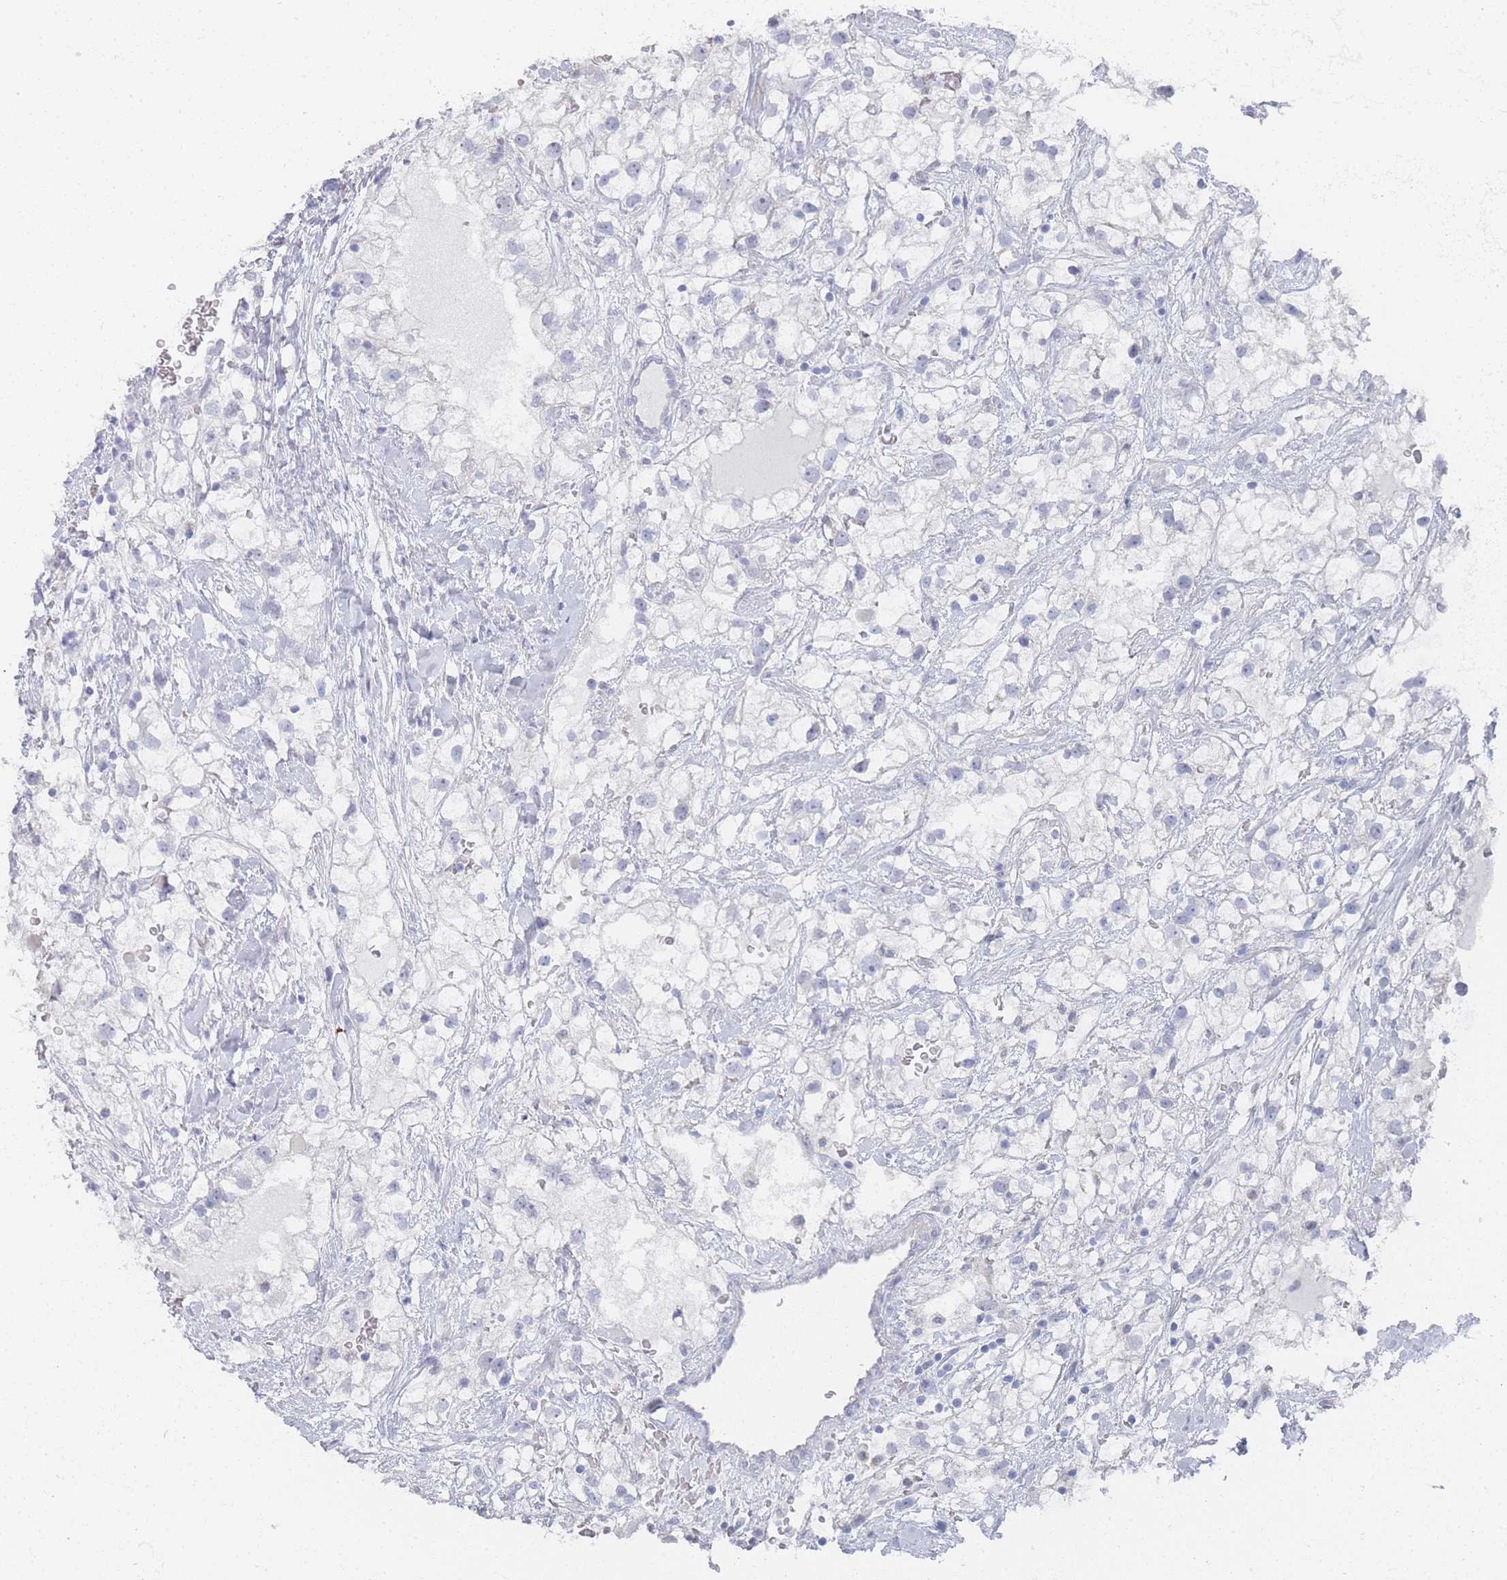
{"staining": {"intensity": "negative", "quantity": "none", "location": "none"}, "tissue": "renal cancer", "cell_type": "Tumor cells", "image_type": "cancer", "snomed": [{"axis": "morphology", "description": "Adenocarcinoma, NOS"}, {"axis": "topography", "description": "Kidney"}], "caption": "This image is of renal cancer stained with IHC to label a protein in brown with the nuclei are counter-stained blue. There is no expression in tumor cells.", "gene": "IMPG1", "patient": {"sex": "male", "age": 59}}